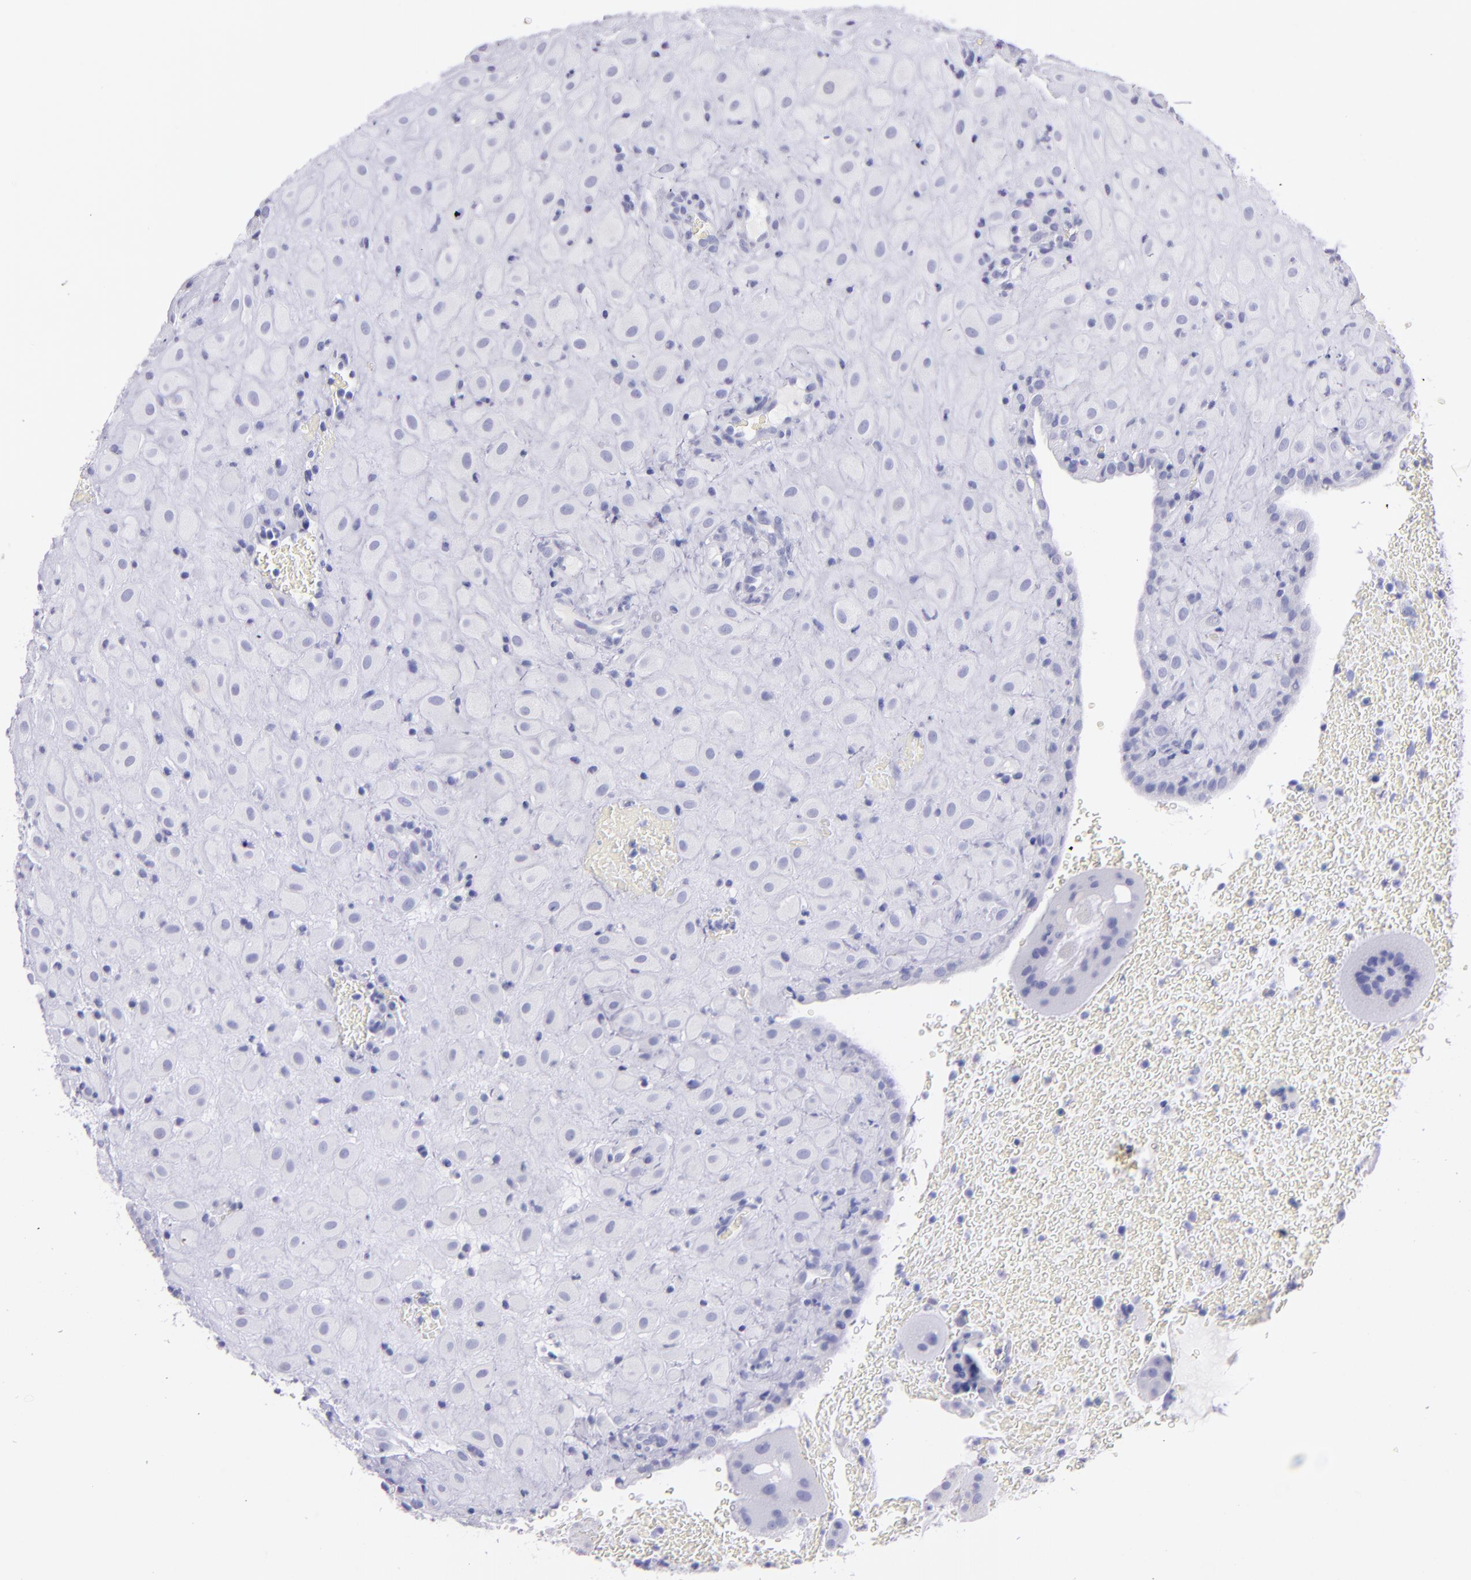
{"staining": {"intensity": "negative", "quantity": "none", "location": "none"}, "tissue": "placenta", "cell_type": "Decidual cells", "image_type": "normal", "snomed": [{"axis": "morphology", "description": "Normal tissue, NOS"}, {"axis": "topography", "description": "Placenta"}], "caption": "Immunohistochemistry image of benign human placenta stained for a protein (brown), which shows no expression in decidual cells.", "gene": "UCHL1", "patient": {"sex": "female", "age": 19}}